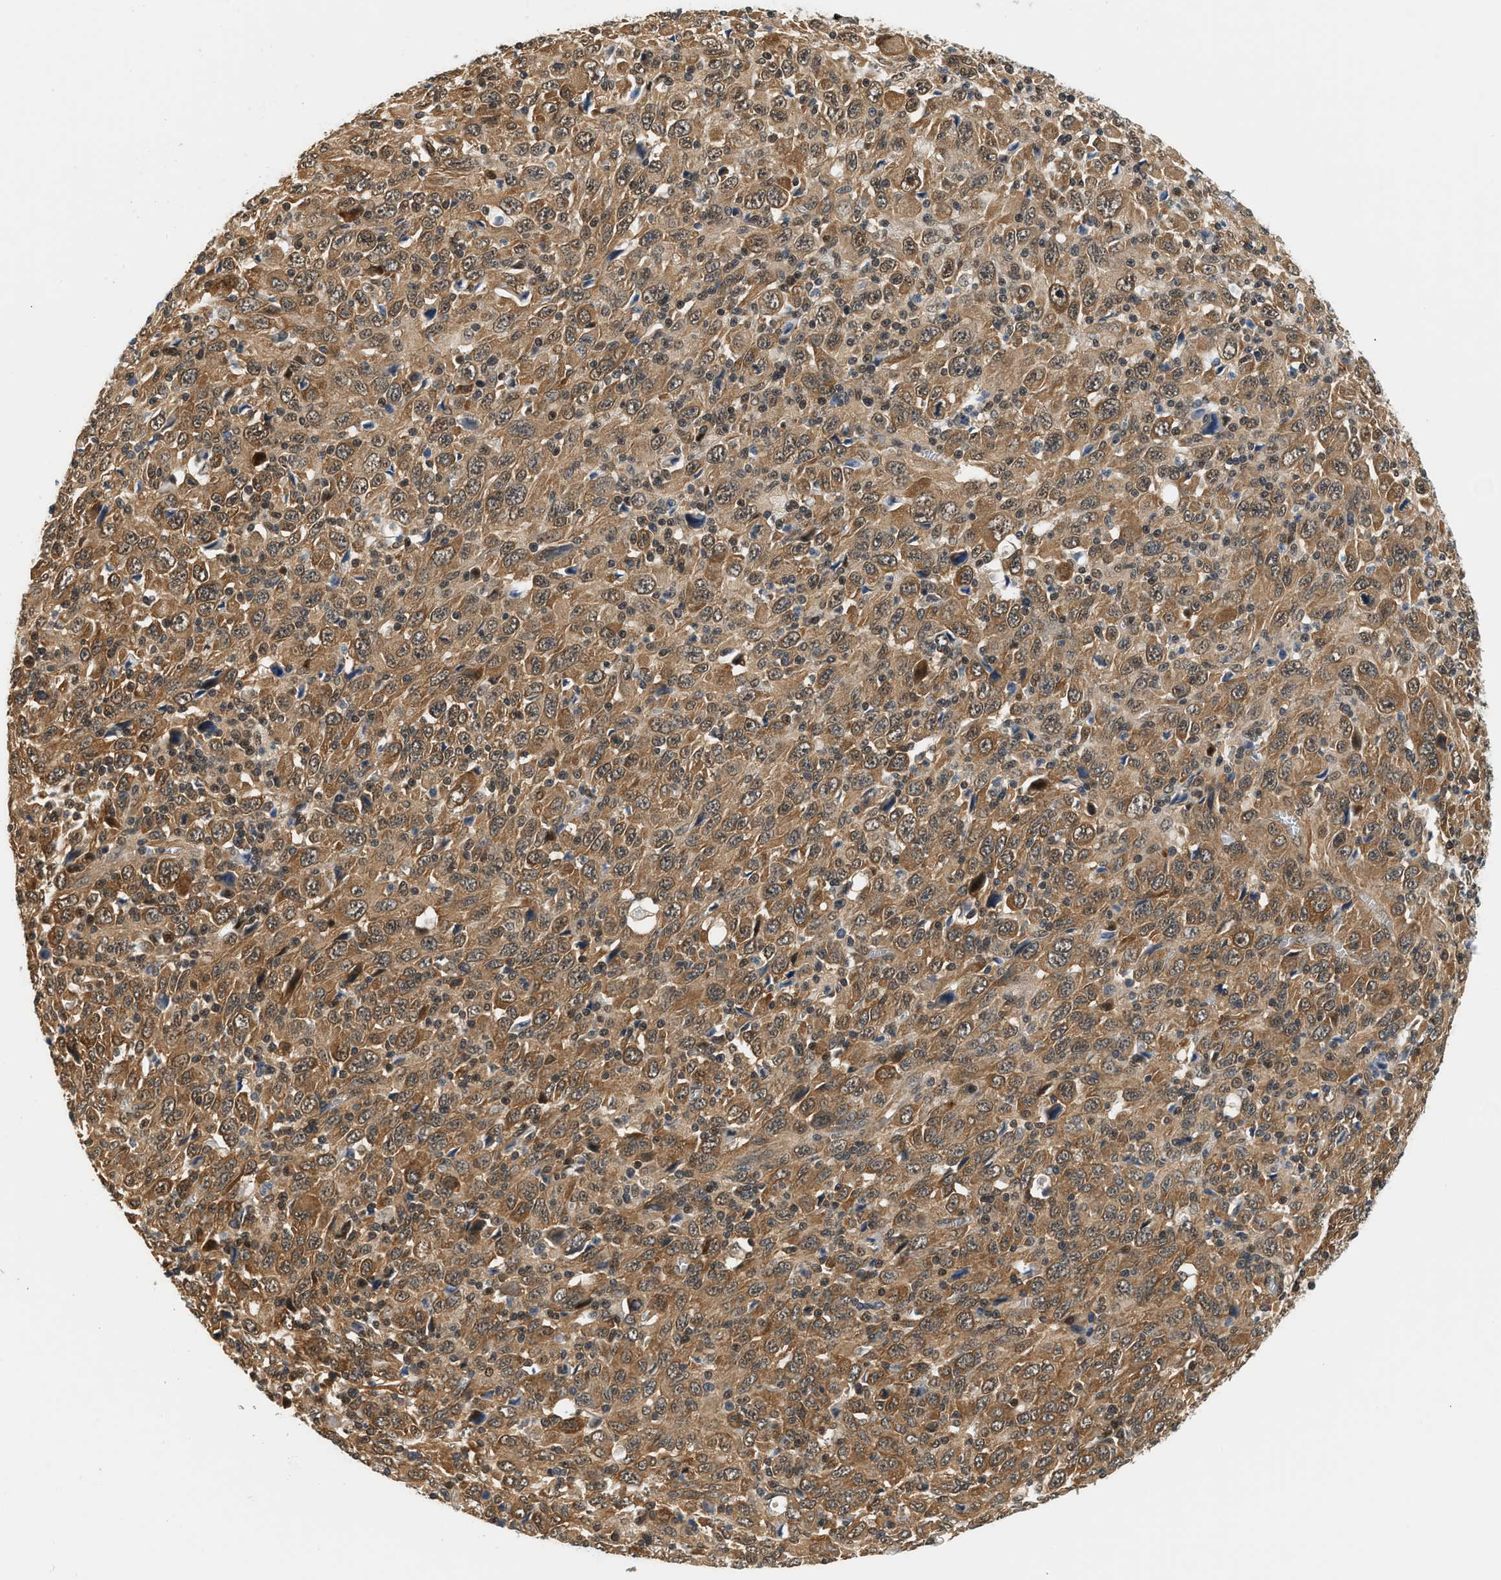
{"staining": {"intensity": "strong", "quantity": ">75%", "location": "cytoplasmic/membranous"}, "tissue": "melanoma", "cell_type": "Tumor cells", "image_type": "cancer", "snomed": [{"axis": "morphology", "description": "Malignant melanoma, Metastatic site"}, {"axis": "topography", "description": "Skin"}], "caption": "Immunohistochemistry (IHC) (DAB (3,3'-diaminobenzidine)) staining of malignant melanoma (metastatic site) displays strong cytoplasmic/membranous protein staining in about >75% of tumor cells.", "gene": "PSMD3", "patient": {"sex": "female", "age": 56}}